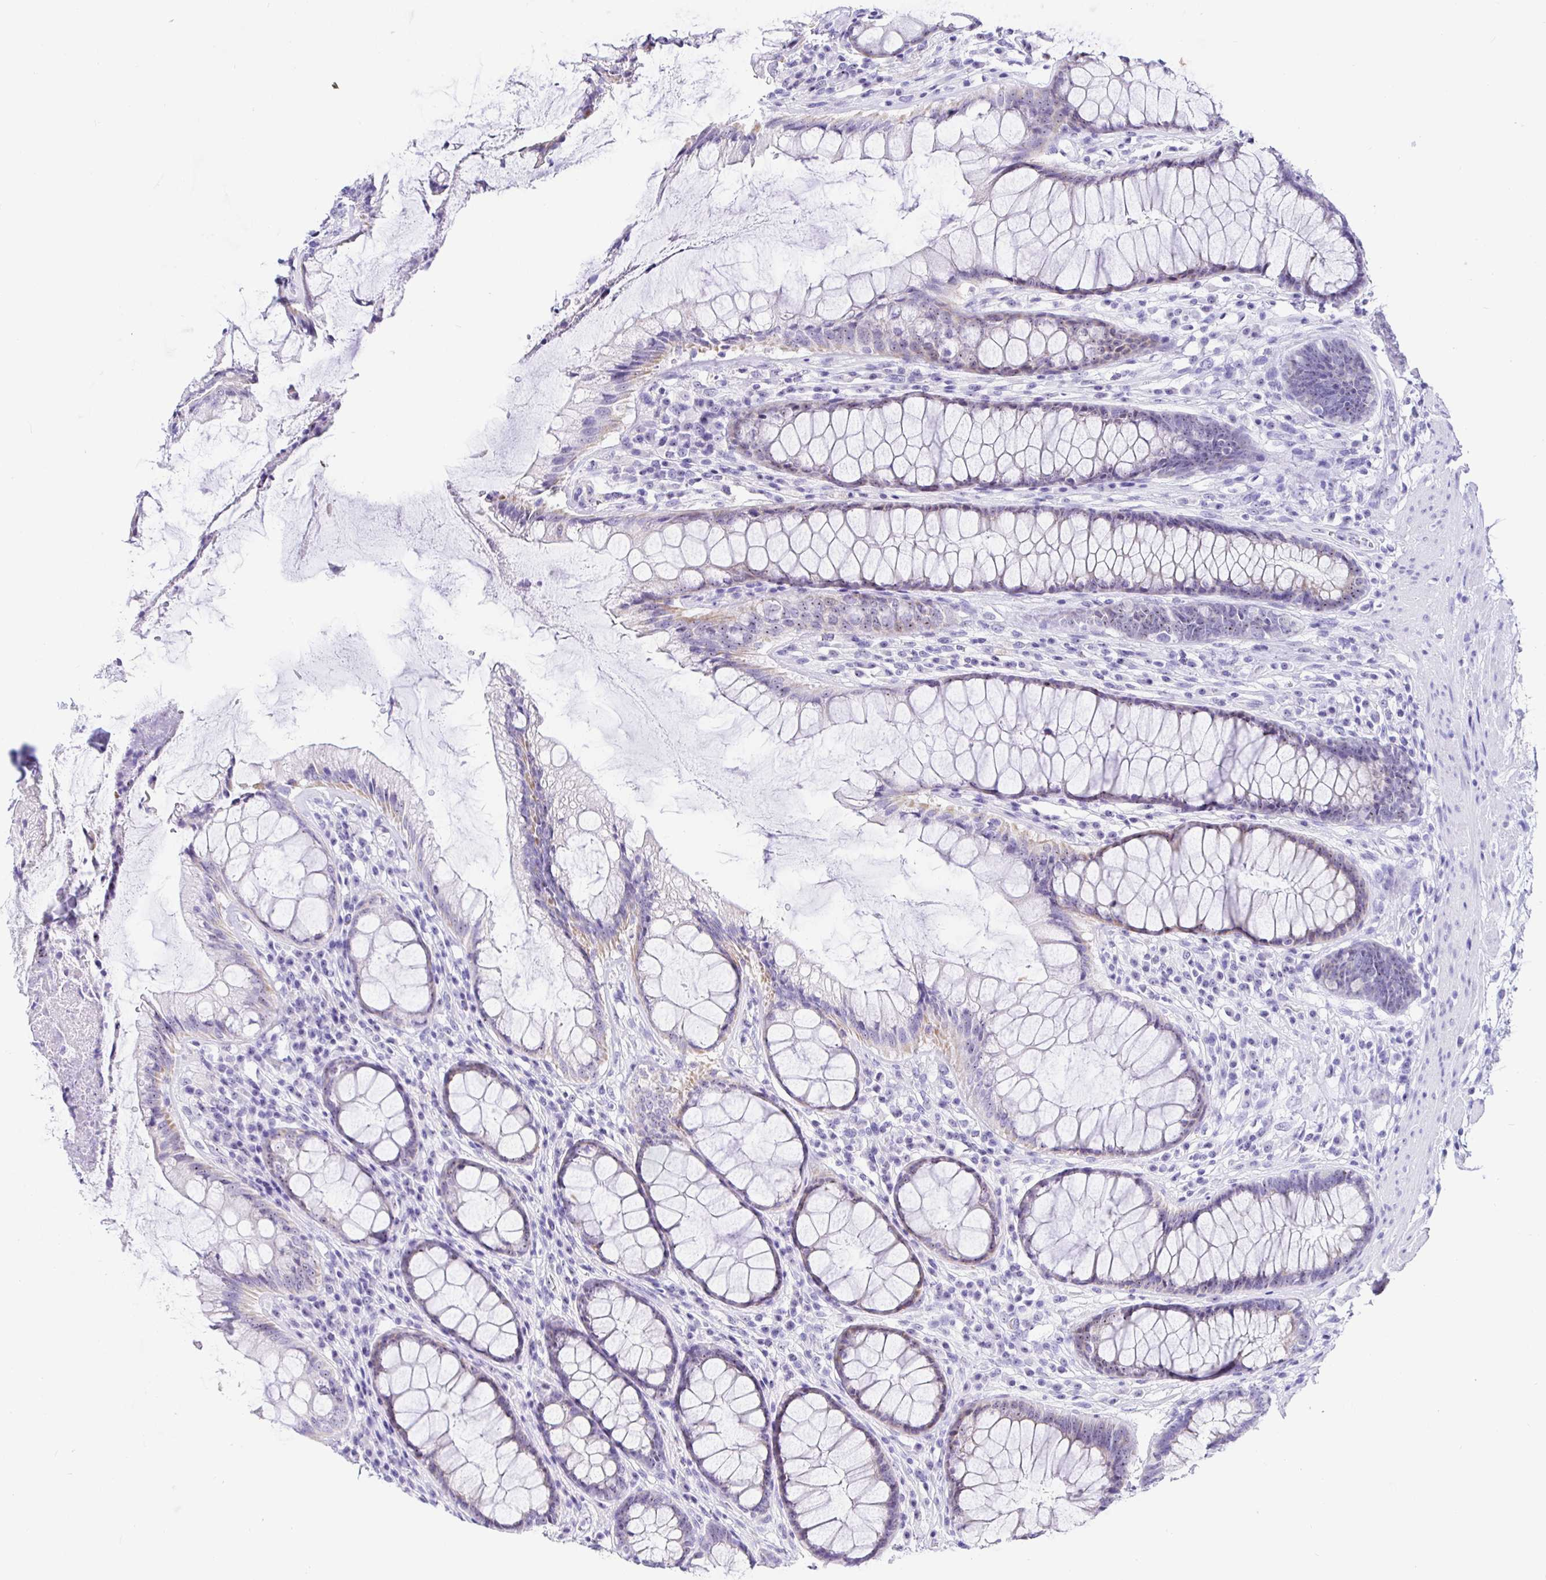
{"staining": {"intensity": "weak", "quantity": "25%-75%", "location": "cytoplasmic/membranous"}, "tissue": "rectum", "cell_type": "Glandular cells", "image_type": "normal", "snomed": [{"axis": "morphology", "description": "Normal tissue, NOS"}, {"axis": "topography", "description": "Rectum"}], "caption": "Rectum stained with DAB (3,3'-diaminobenzidine) immunohistochemistry reveals low levels of weak cytoplasmic/membranous positivity in approximately 25%-75% of glandular cells. (DAB = brown stain, brightfield microscopy at high magnification).", "gene": "PRAMEF18", "patient": {"sex": "male", "age": 72}}